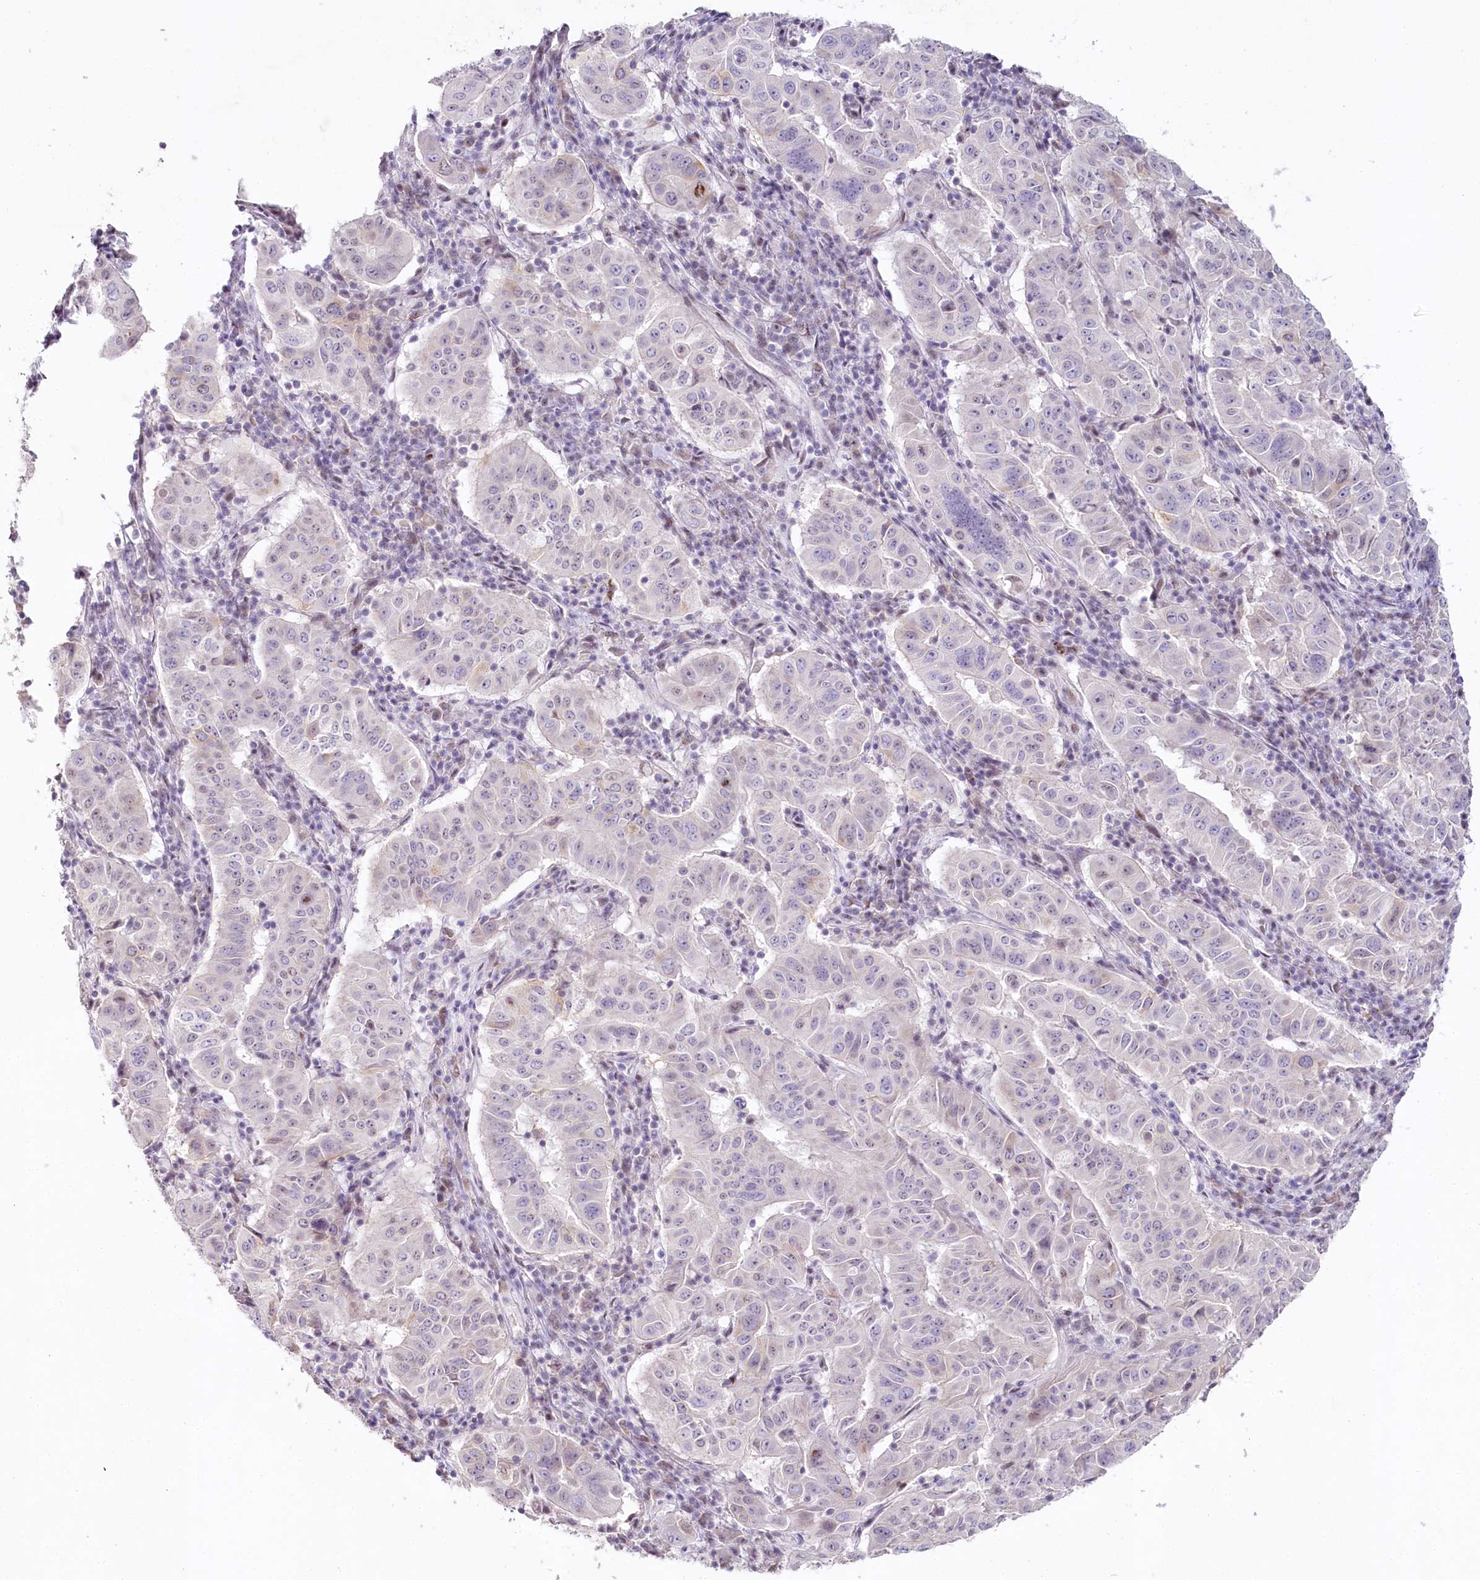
{"staining": {"intensity": "weak", "quantity": "<25%", "location": "nuclear"}, "tissue": "pancreatic cancer", "cell_type": "Tumor cells", "image_type": "cancer", "snomed": [{"axis": "morphology", "description": "Adenocarcinoma, NOS"}, {"axis": "topography", "description": "Pancreas"}], "caption": "DAB immunohistochemical staining of human pancreatic cancer (adenocarcinoma) shows no significant positivity in tumor cells. (Stains: DAB (3,3'-diaminobenzidine) immunohistochemistry (IHC) with hematoxylin counter stain, Microscopy: brightfield microscopy at high magnification).", "gene": "HPD", "patient": {"sex": "male", "age": 63}}